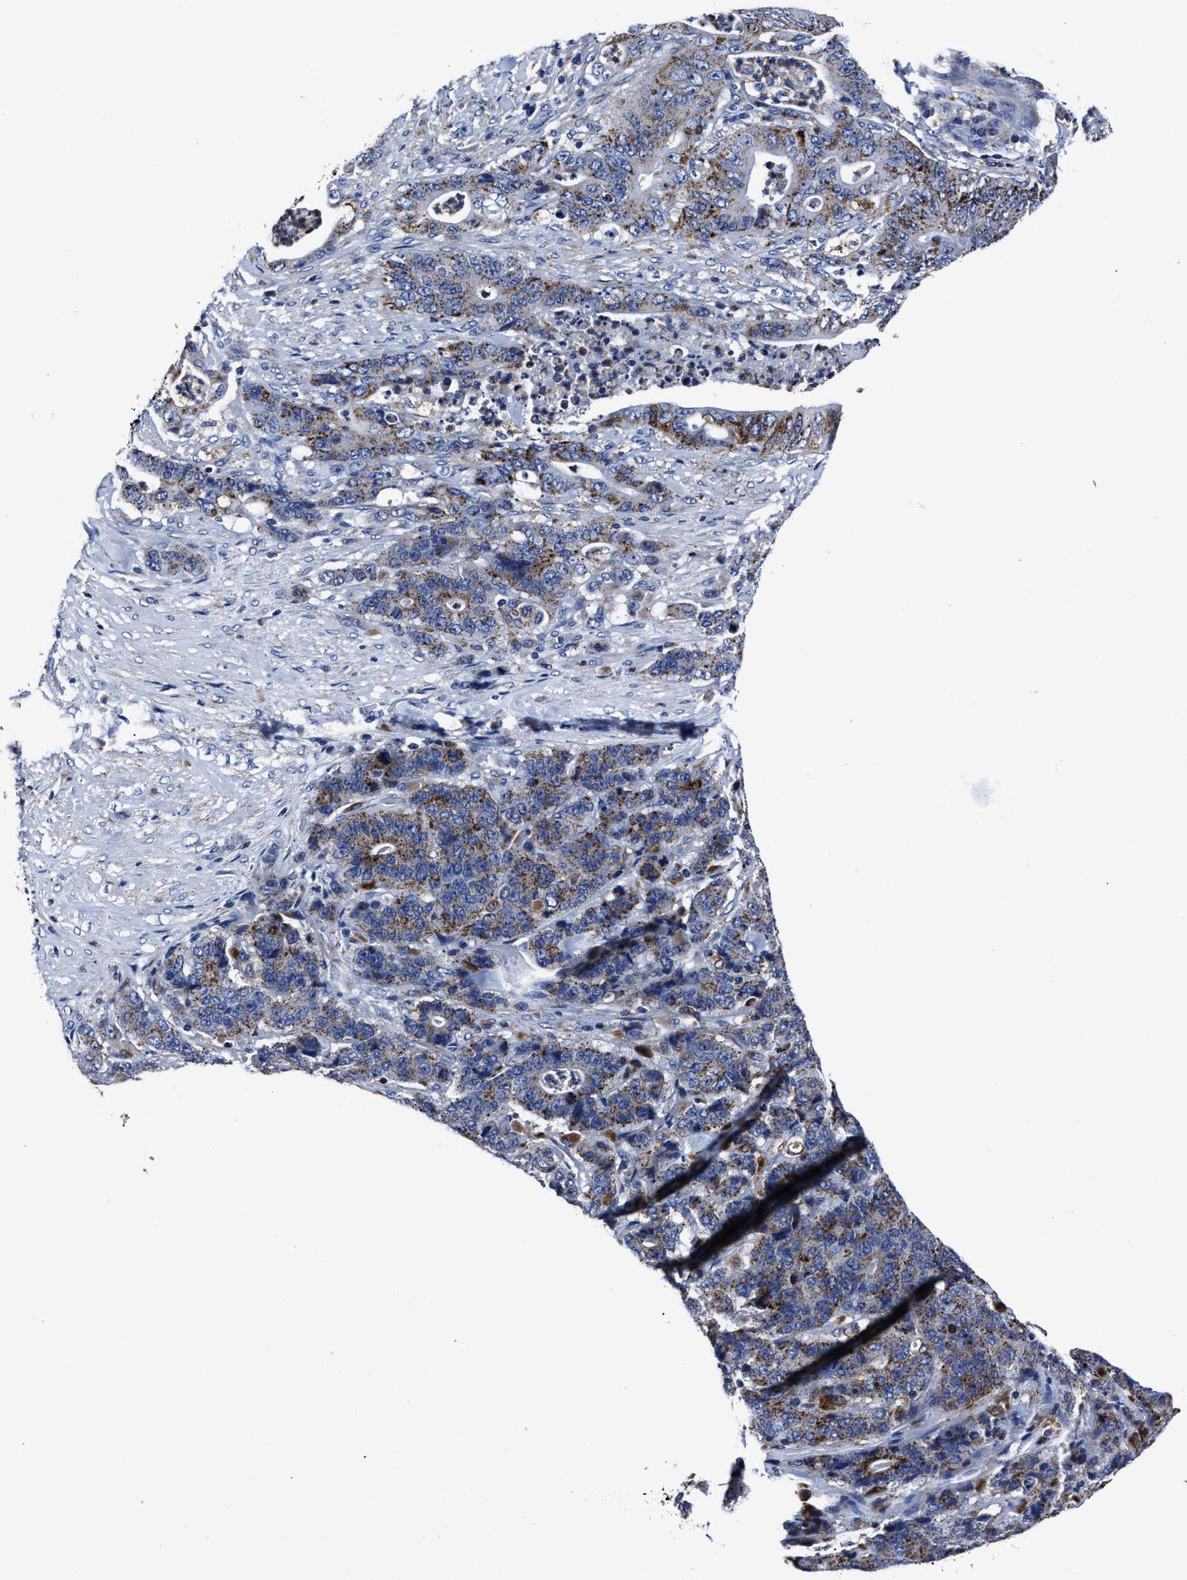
{"staining": {"intensity": "moderate", "quantity": ">75%", "location": "cytoplasmic/membranous"}, "tissue": "stomach cancer", "cell_type": "Tumor cells", "image_type": "cancer", "snomed": [{"axis": "morphology", "description": "Adenocarcinoma, NOS"}, {"axis": "topography", "description": "Stomach"}], "caption": "A brown stain labels moderate cytoplasmic/membranous positivity of a protein in human stomach cancer (adenocarcinoma) tumor cells.", "gene": "LAMTOR4", "patient": {"sex": "female", "age": 73}}